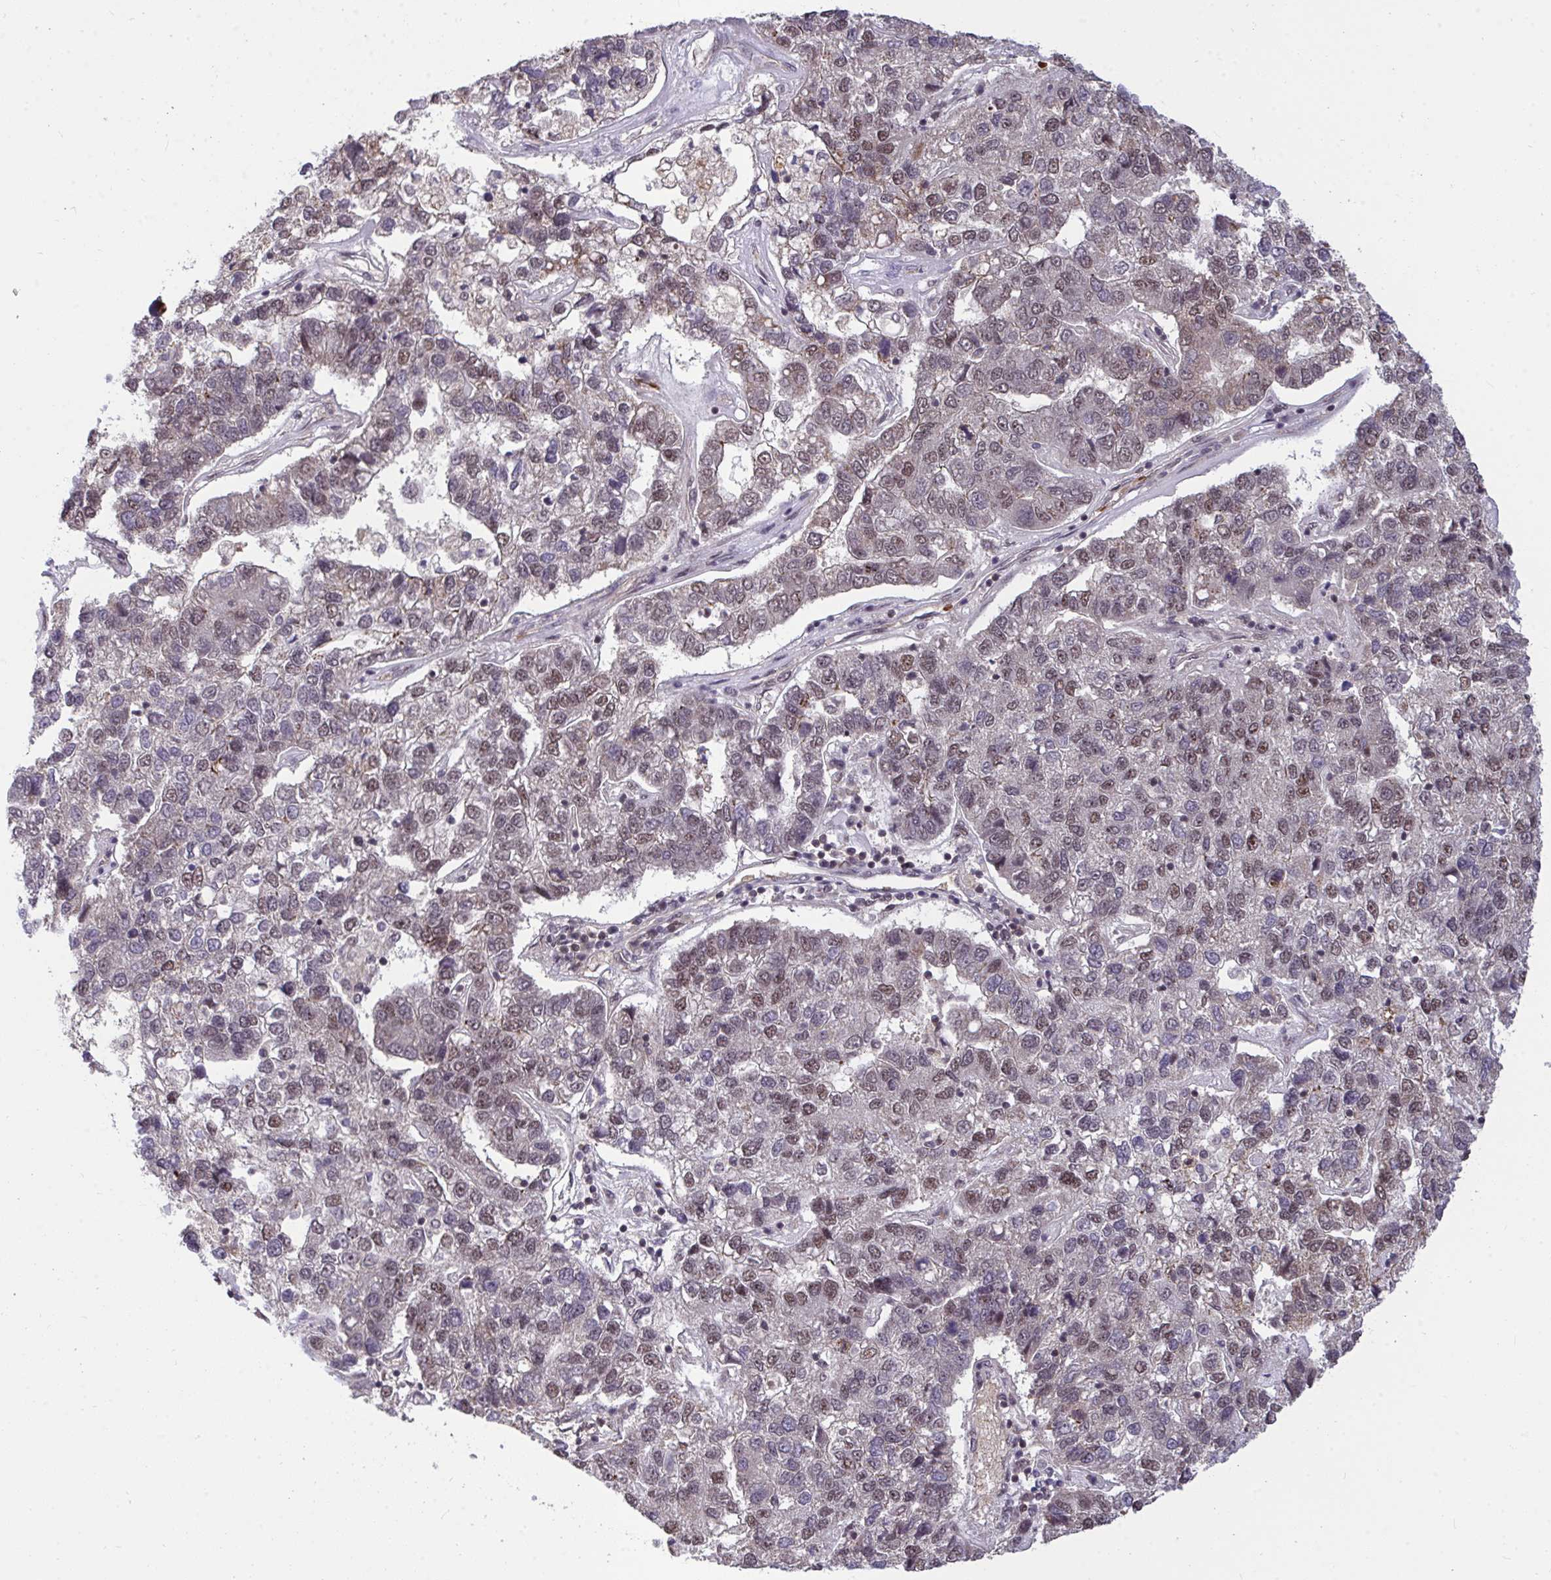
{"staining": {"intensity": "weak", "quantity": "25%-75%", "location": "nuclear"}, "tissue": "pancreatic cancer", "cell_type": "Tumor cells", "image_type": "cancer", "snomed": [{"axis": "morphology", "description": "Adenocarcinoma, NOS"}, {"axis": "topography", "description": "Pancreas"}], "caption": "A high-resolution micrograph shows immunohistochemistry staining of adenocarcinoma (pancreatic), which exhibits weak nuclear expression in approximately 25%-75% of tumor cells.", "gene": "PPP1CA", "patient": {"sex": "female", "age": 61}}